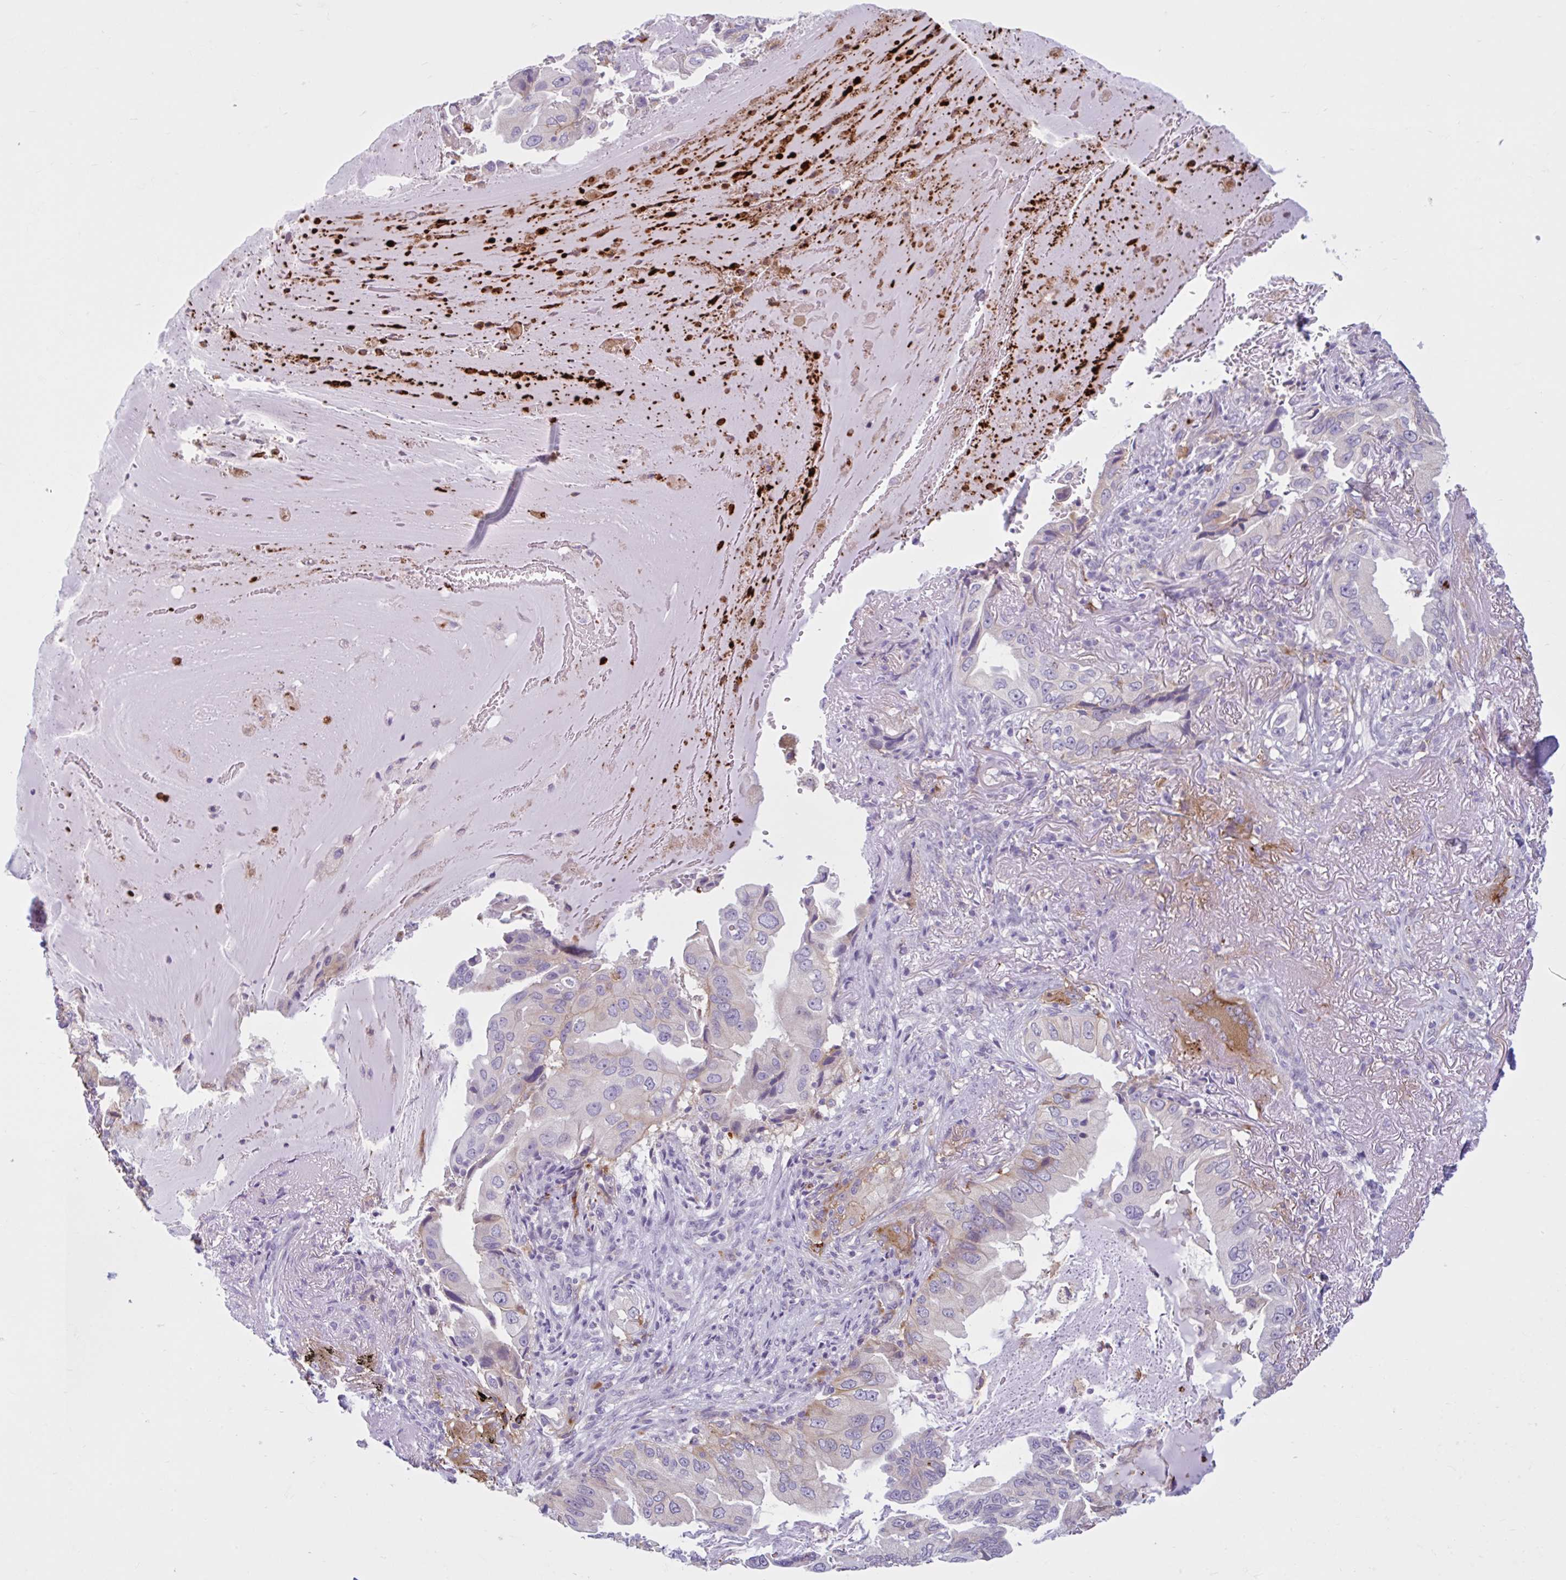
{"staining": {"intensity": "weak", "quantity": "25%-75%", "location": "cytoplasmic/membranous"}, "tissue": "lung cancer", "cell_type": "Tumor cells", "image_type": "cancer", "snomed": [{"axis": "morphology", "description": "Adenocarcinoma, NOS"}, {"axis": "topography", "description": "Lung"}], "caption": "High-power microscopy captured an immunohistochemistry (IHC) histopathology image of lung adenocarcinoma, revealing weak cytoplasmic/membranous staining in approximately 25%-75% of tumor cells.", "gene": "CEP120", "patient": {"sex": "female", "age": 69}}